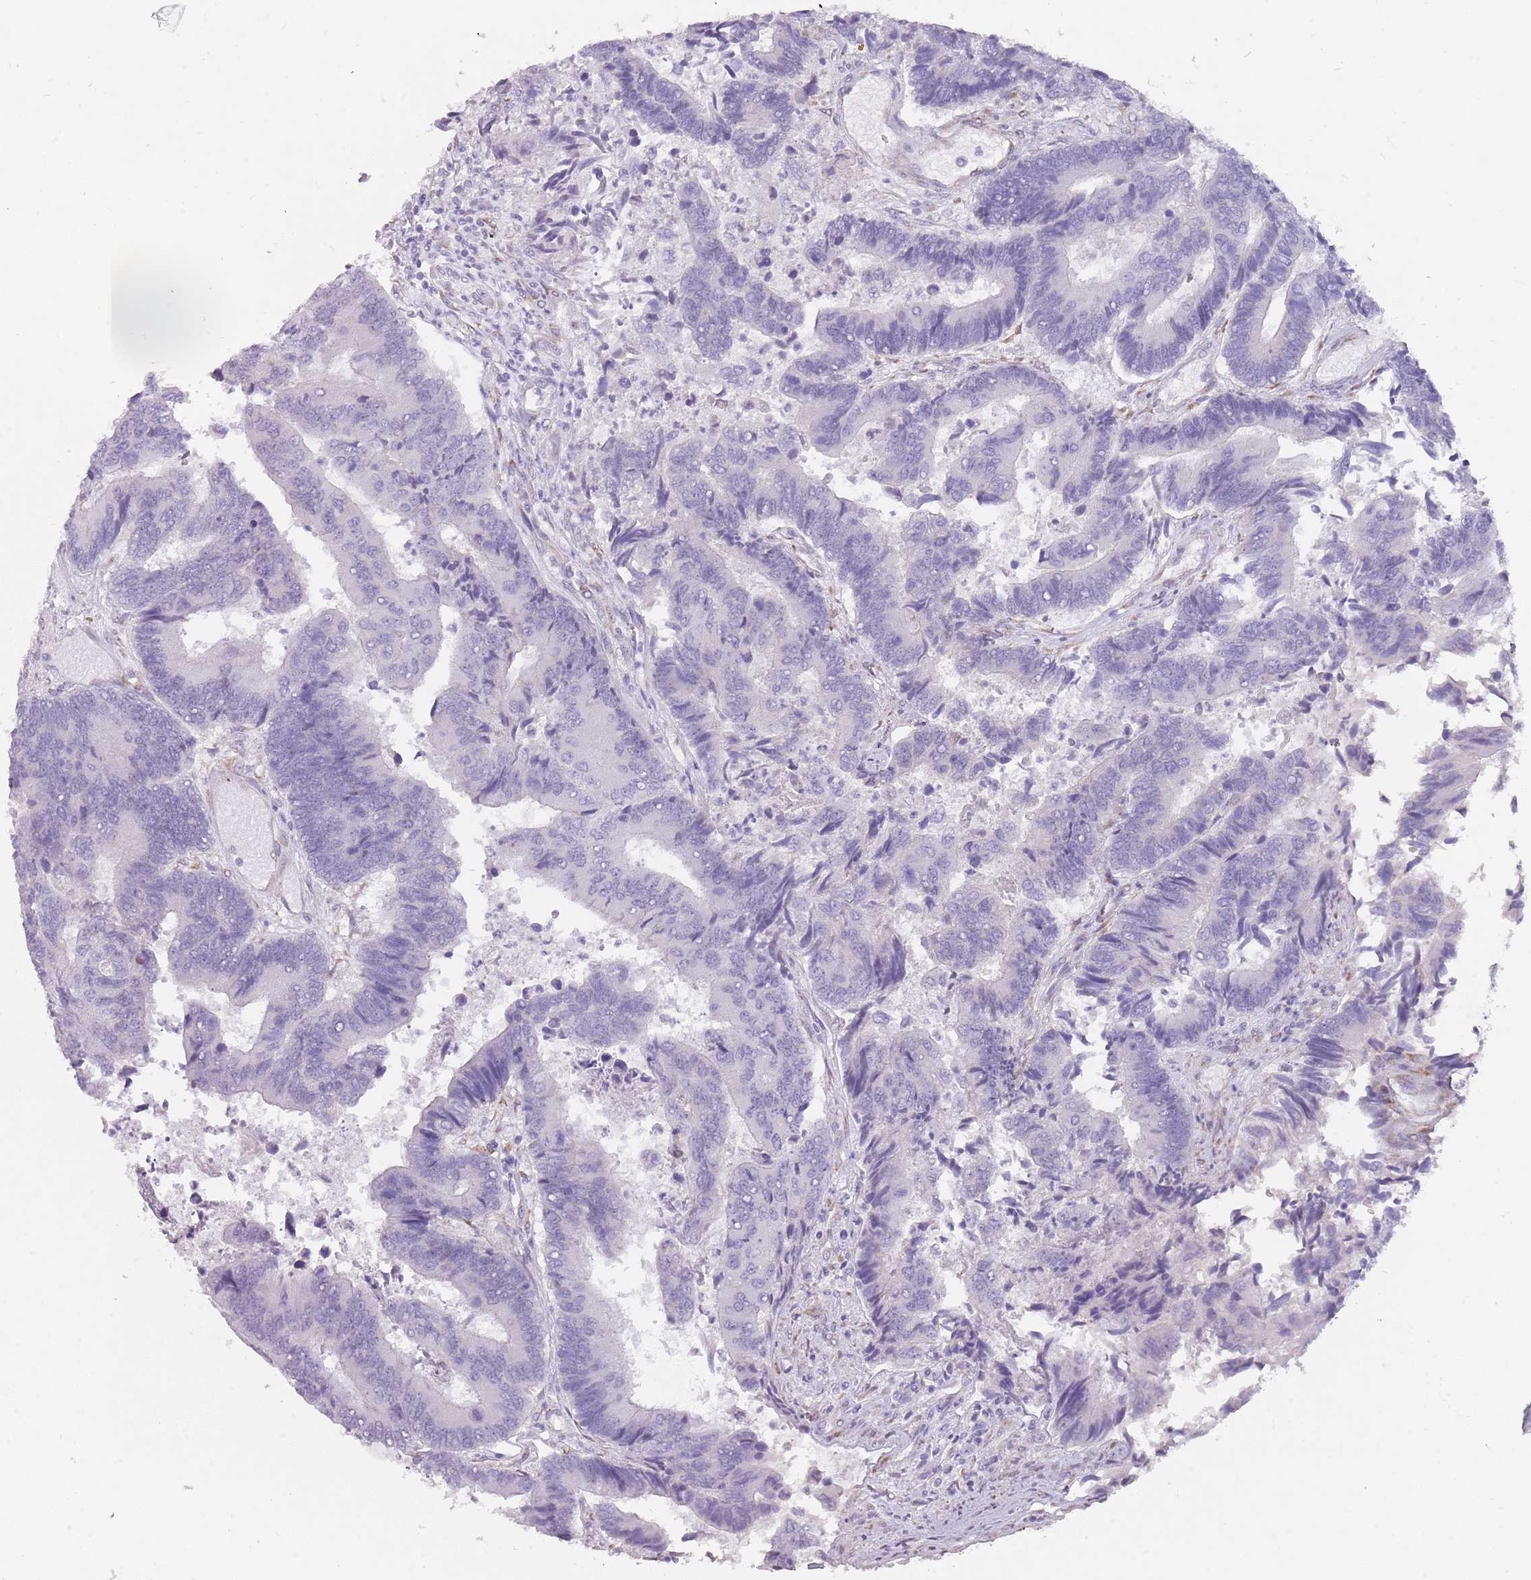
{"staining": {"intensity": "negative", "quantity": "none", "location": "none"}, "tissue": "colorectal cancer", "cell_type": "Tumor cells", "image_type": "cancer", "snomed": [{"axis": "morphology", "description": "Adenocarcinoma, NOS"}, {"axis": "topography", "description": "Colon"}], "caption": "The photomicrograph displays no staining of tumor cells in colorectal adenocarcinoma.", "gene": "DDX4", "patient": {"sex": "female", "age": 67}}